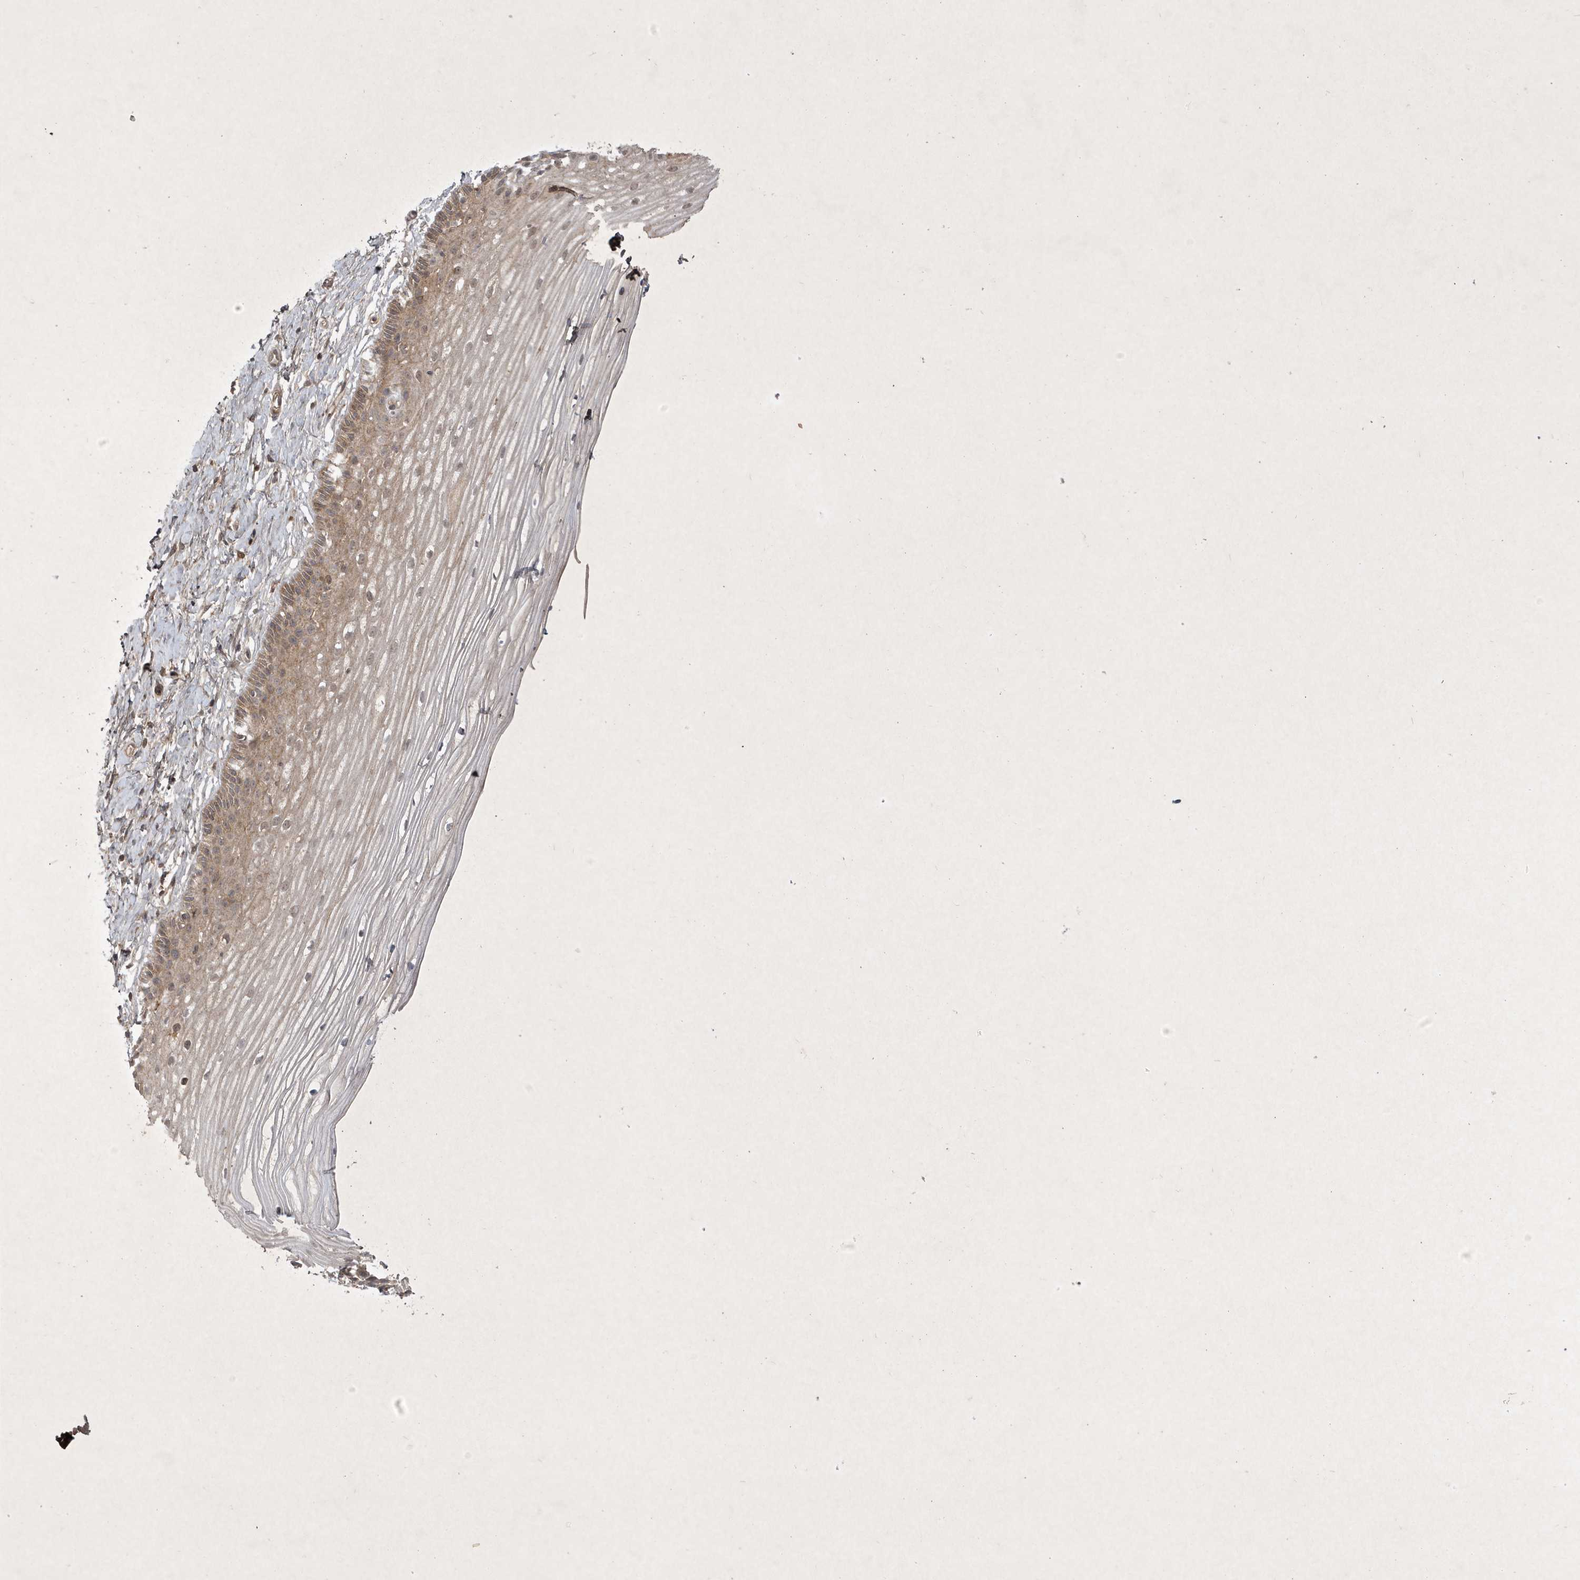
{"staining": {"intensity": "weak", "quantity": "25%-75%", "location": "cytoplasmic/membranous"}, "tissue": "vagina", "cell_type": "Squamous epithelial cells", "image_type": "normal", "snomed": [{"axis": "morphology", "description": "Normal tissue, NOS"}, {"axis": "topography", "description": "Vagina"}, {"axis": "topography", "description": "Cervix"}], "caption": "DAB (3,3'-diaminobenzidine) immunohistochemical staining of normal vagina demonstrates weak cytoplasmic/membranous protein staining in approximately 25%-75% of squamous epithelial cells. Immunohistochemistry (ihc) stains the protein in brown and the nuclei are stained blue.", "gene": "FAM83C", "patient": {"sex": "female", "age": 40}}